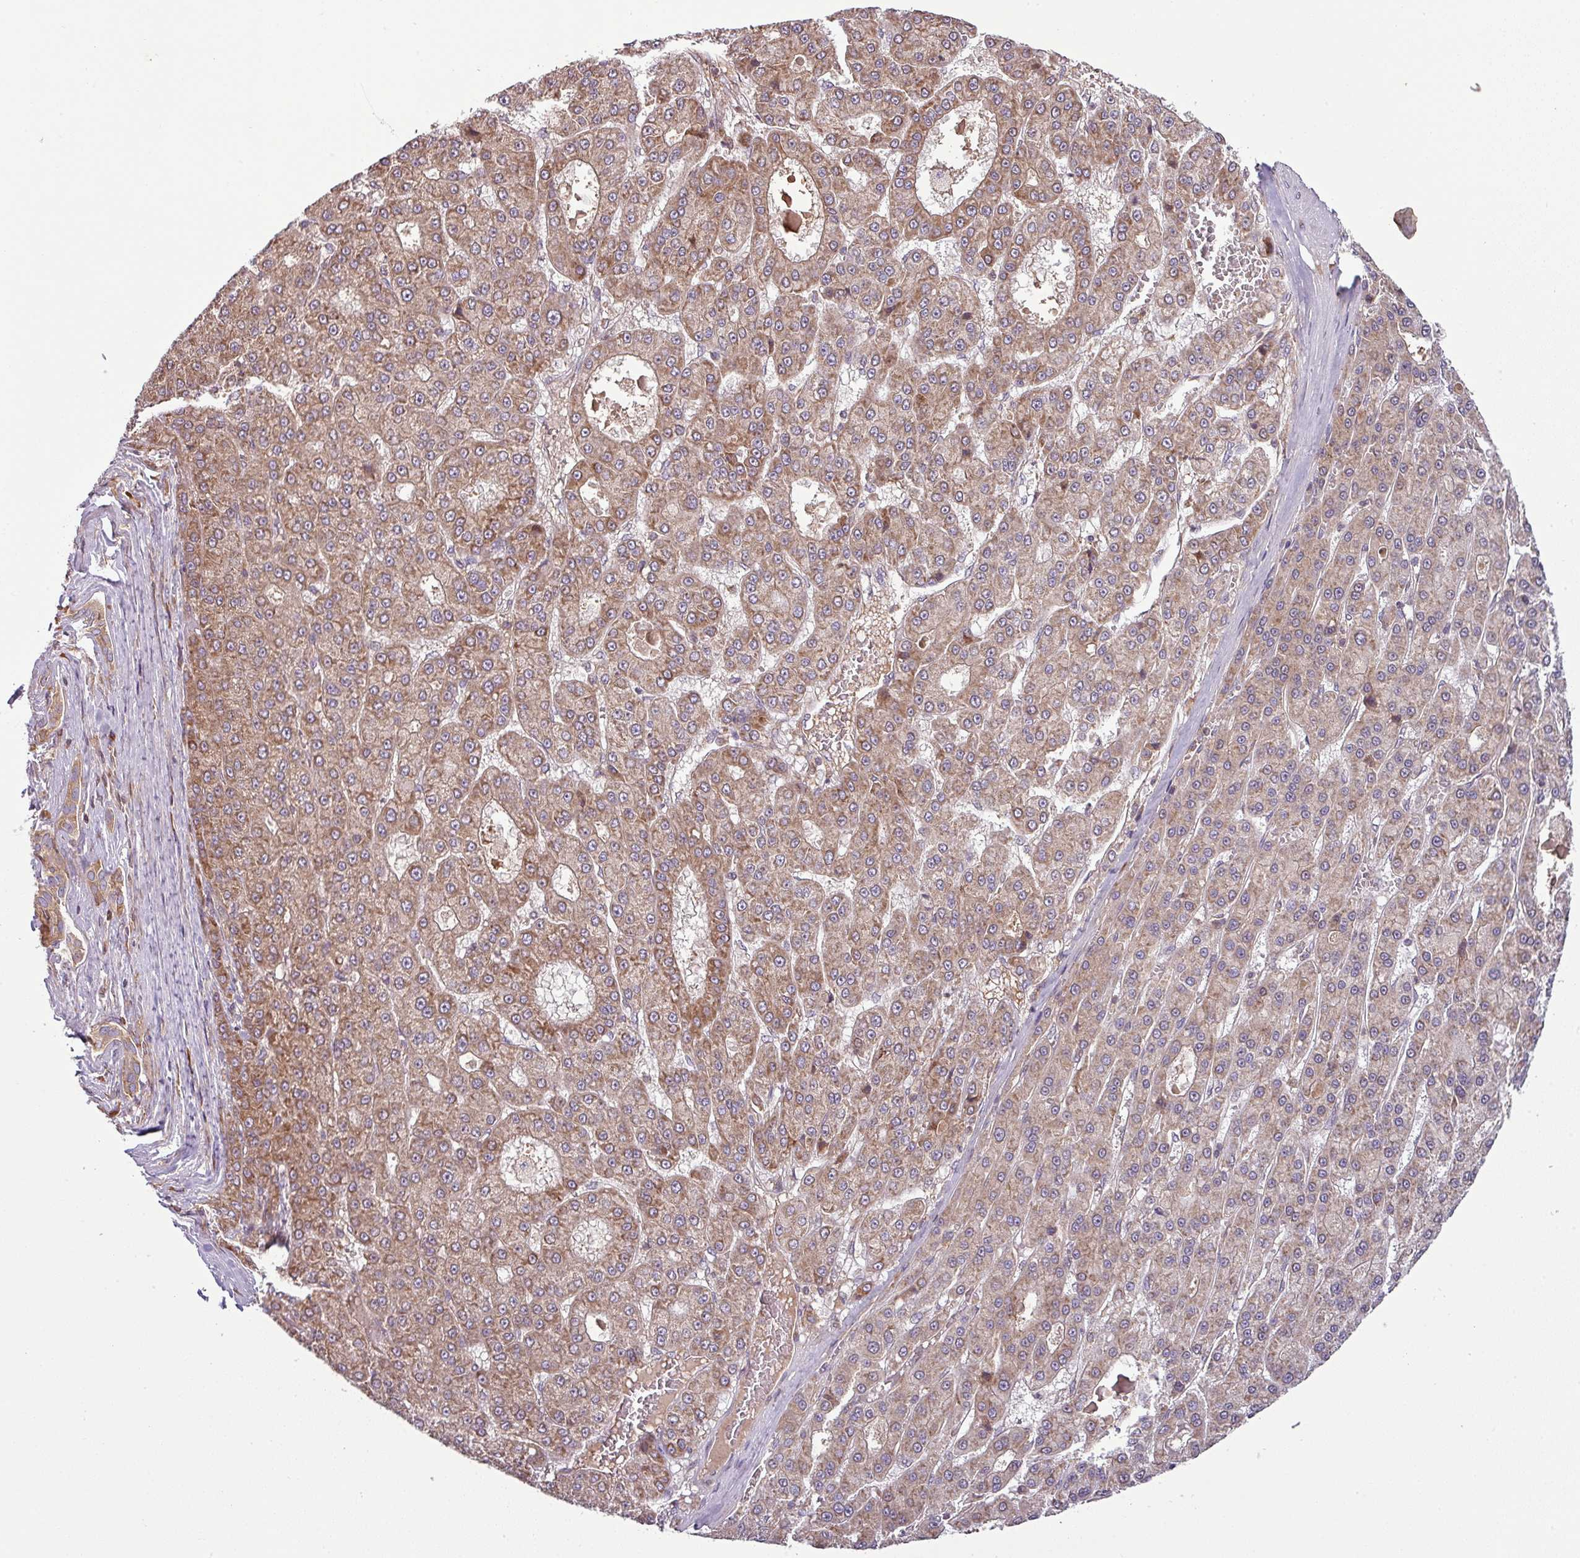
{"staining": {"intensity": "moderate", "quantity": ">75%", "location": "cytoplasmic/membranous"}, "tissue": "liver cancer", "cell_type": "Tumor cells", "image_type": "cancer", "snomed": [{"axis": "morphology", "description": "Carcinoma, Hepatocellular, NOS"}, {"axis": "topography", "description": "Liver"}], "caption": "High-magnification brightfield microscopy of liver cancer (hepatocellular carcinoma) stained with DAB (3,3'-diaminobenzidine) (brown) and counterstained with hematoxylin (blue). tumor cells exhibit moderate cytoplasmic/membranous staining is present in about>75% of cells. (DAB = brown stain, brightfield microscopy at high magnification).", "gene": "LRRC74B", "patient": {"sex": "male", "age": 70}}